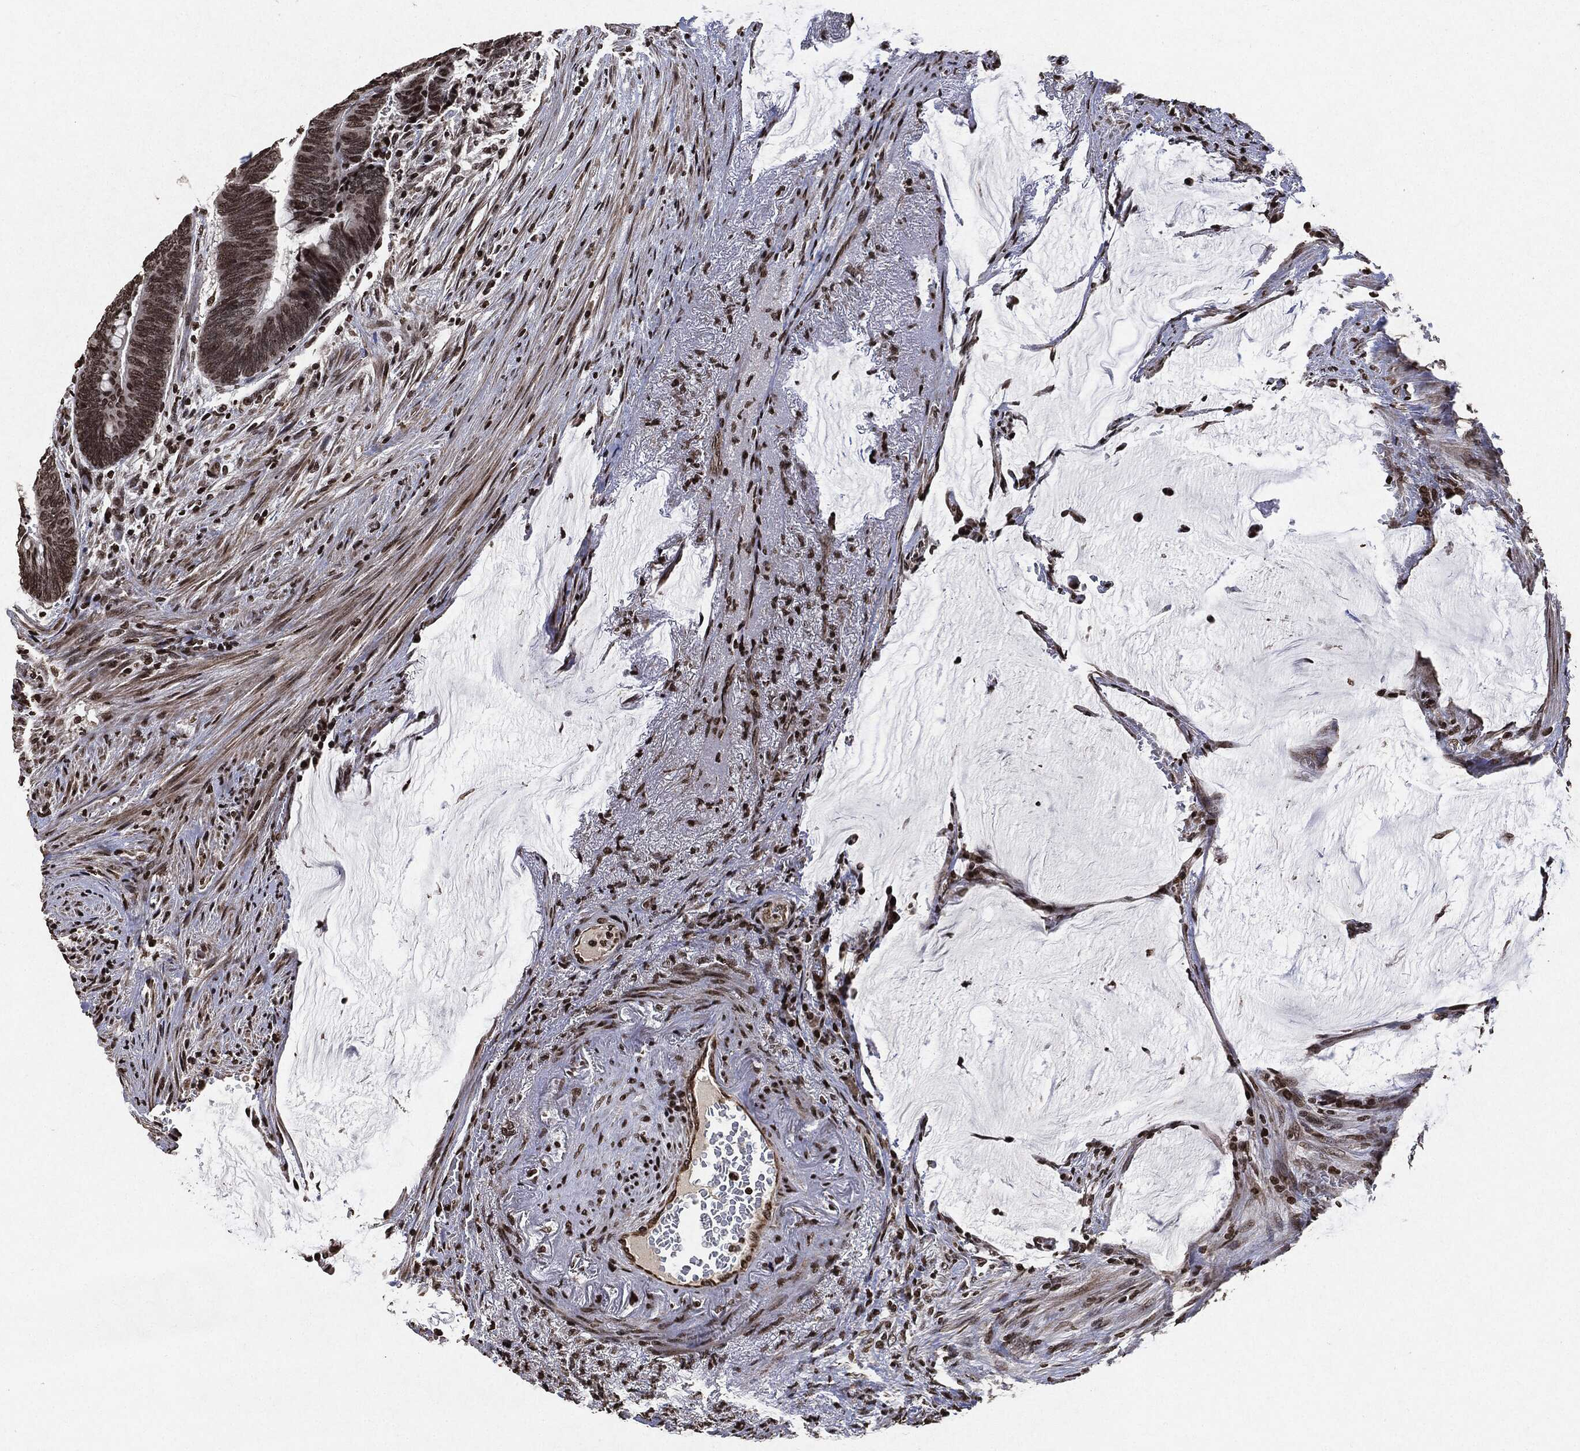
{"staining": {"intensity": "moderate", "quantity": "25%-75%", "location": "nuclear"}, "tissue": "colorectal cancer", "cell_type": "Tumor cells", "image_type": "cancer", "snomed": [{"axis": "morphology", "description": "Normal tissue, NOS"}, {"axis": "morphology", "description": "Adenocarcinoma, NOS"}, {"axis": "topography", "description": "Rectum"}], "caption": "An image of colorectal cancer stained for a protein reveals moderate nuclear brown staining in tumor cells. Ihc stains the protein in brown and the nuclei are stained blue.", "gene": "JUN", "patient": {"sex": "male", "age": 92}}